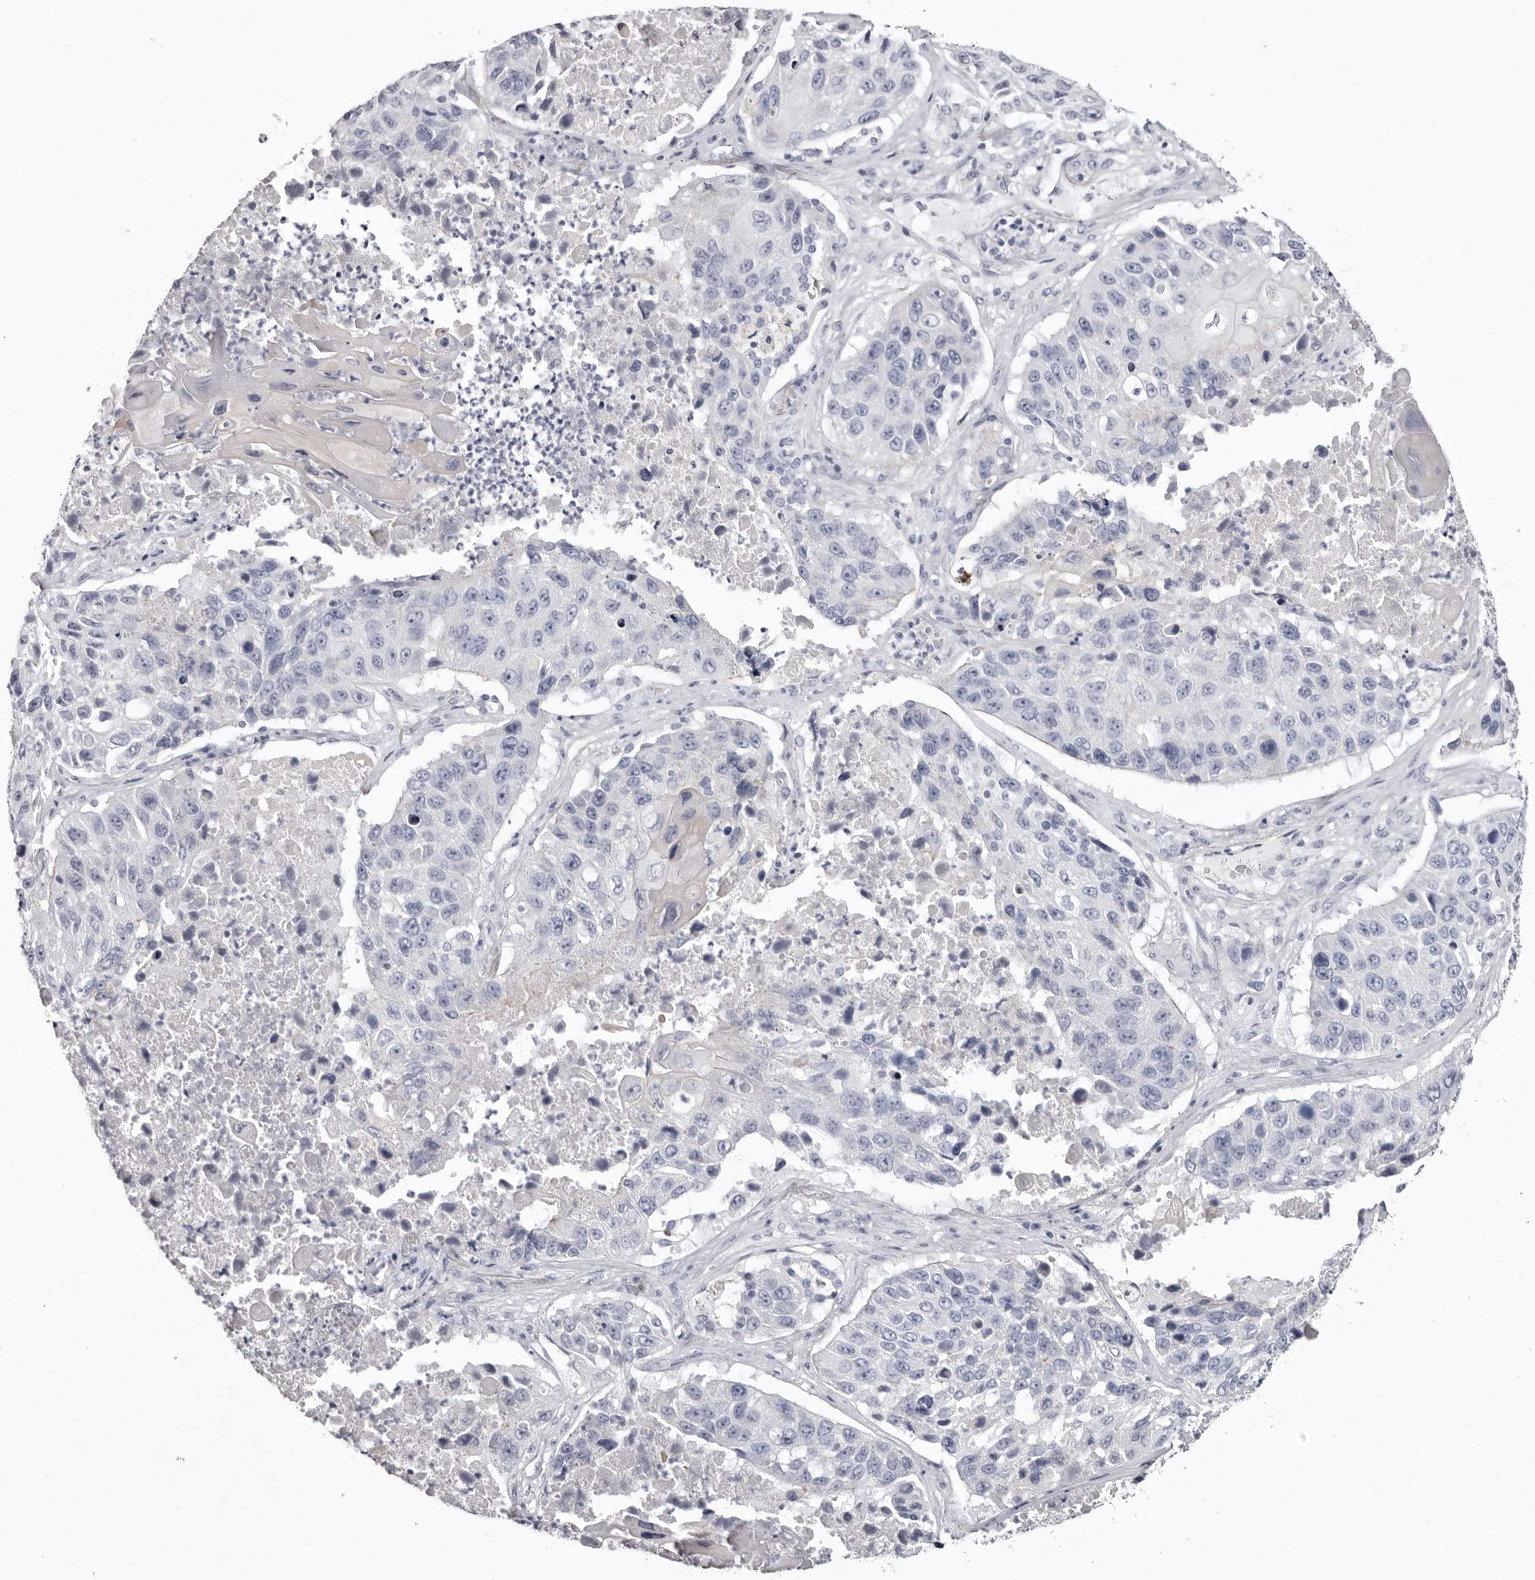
{"staining": {"intensity": "negative", "quantity": "none", "location": "none"}, "tissue": "lung cancer", "cell_type": "Tumor cells", "image_type": "cancer", "snomed": [{"axis": "morphology", "description": "Squamous cell carcinoma, NOS"}, {"axis": "topography", "description": "Lung"}], "caption": "Lung squamous cell carcinoma stained for a protein using immunohistochemistry (IHC) demonstrates no staining tumor cells.", "gene": "CA6", "patient": {"sex": "male", "age": 61}}